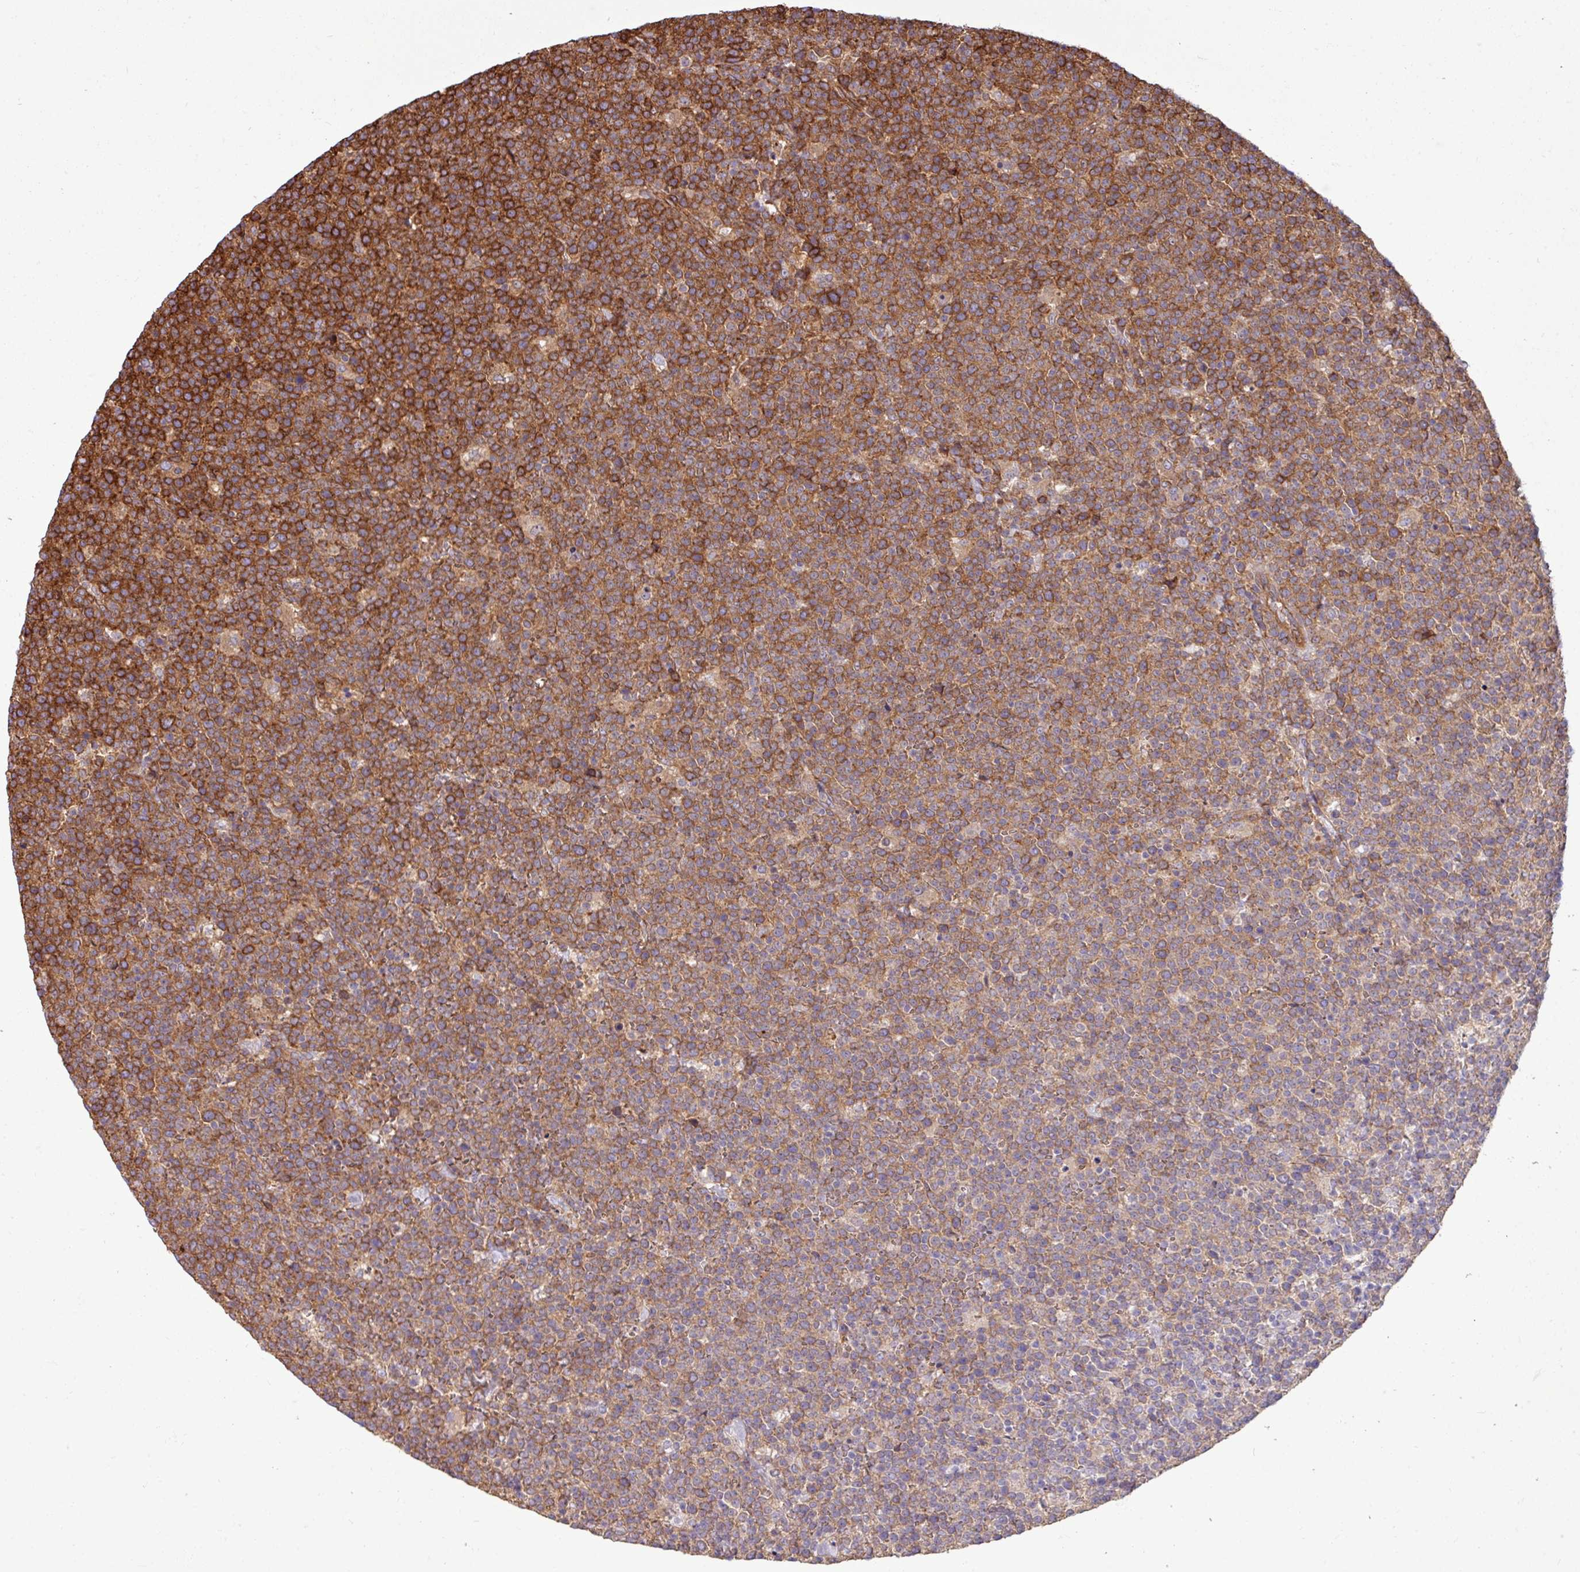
{"staining": {"intensity": "strong", "quantity": "25%-75%", "location": "cytoplasmic/membranous"}, "tissue": "lymphoma", "cell_type": "Tumor cells", "image_type": "cancer", "snomed": [{"axis": "morphology", "description": "Malignant lymphoma, non-Hodgkin's type, High grade"}, {"axis": "topography", "description": "Lymph node"}], "caption": "Lymphoma was stained to show a protein in brown. There is high levels of strong cytoplasmic/membranous positivity in about 25%-75% of tumor cells.", "gene": "ZNF300", "patient": {"sex": "male", "age": 61}}